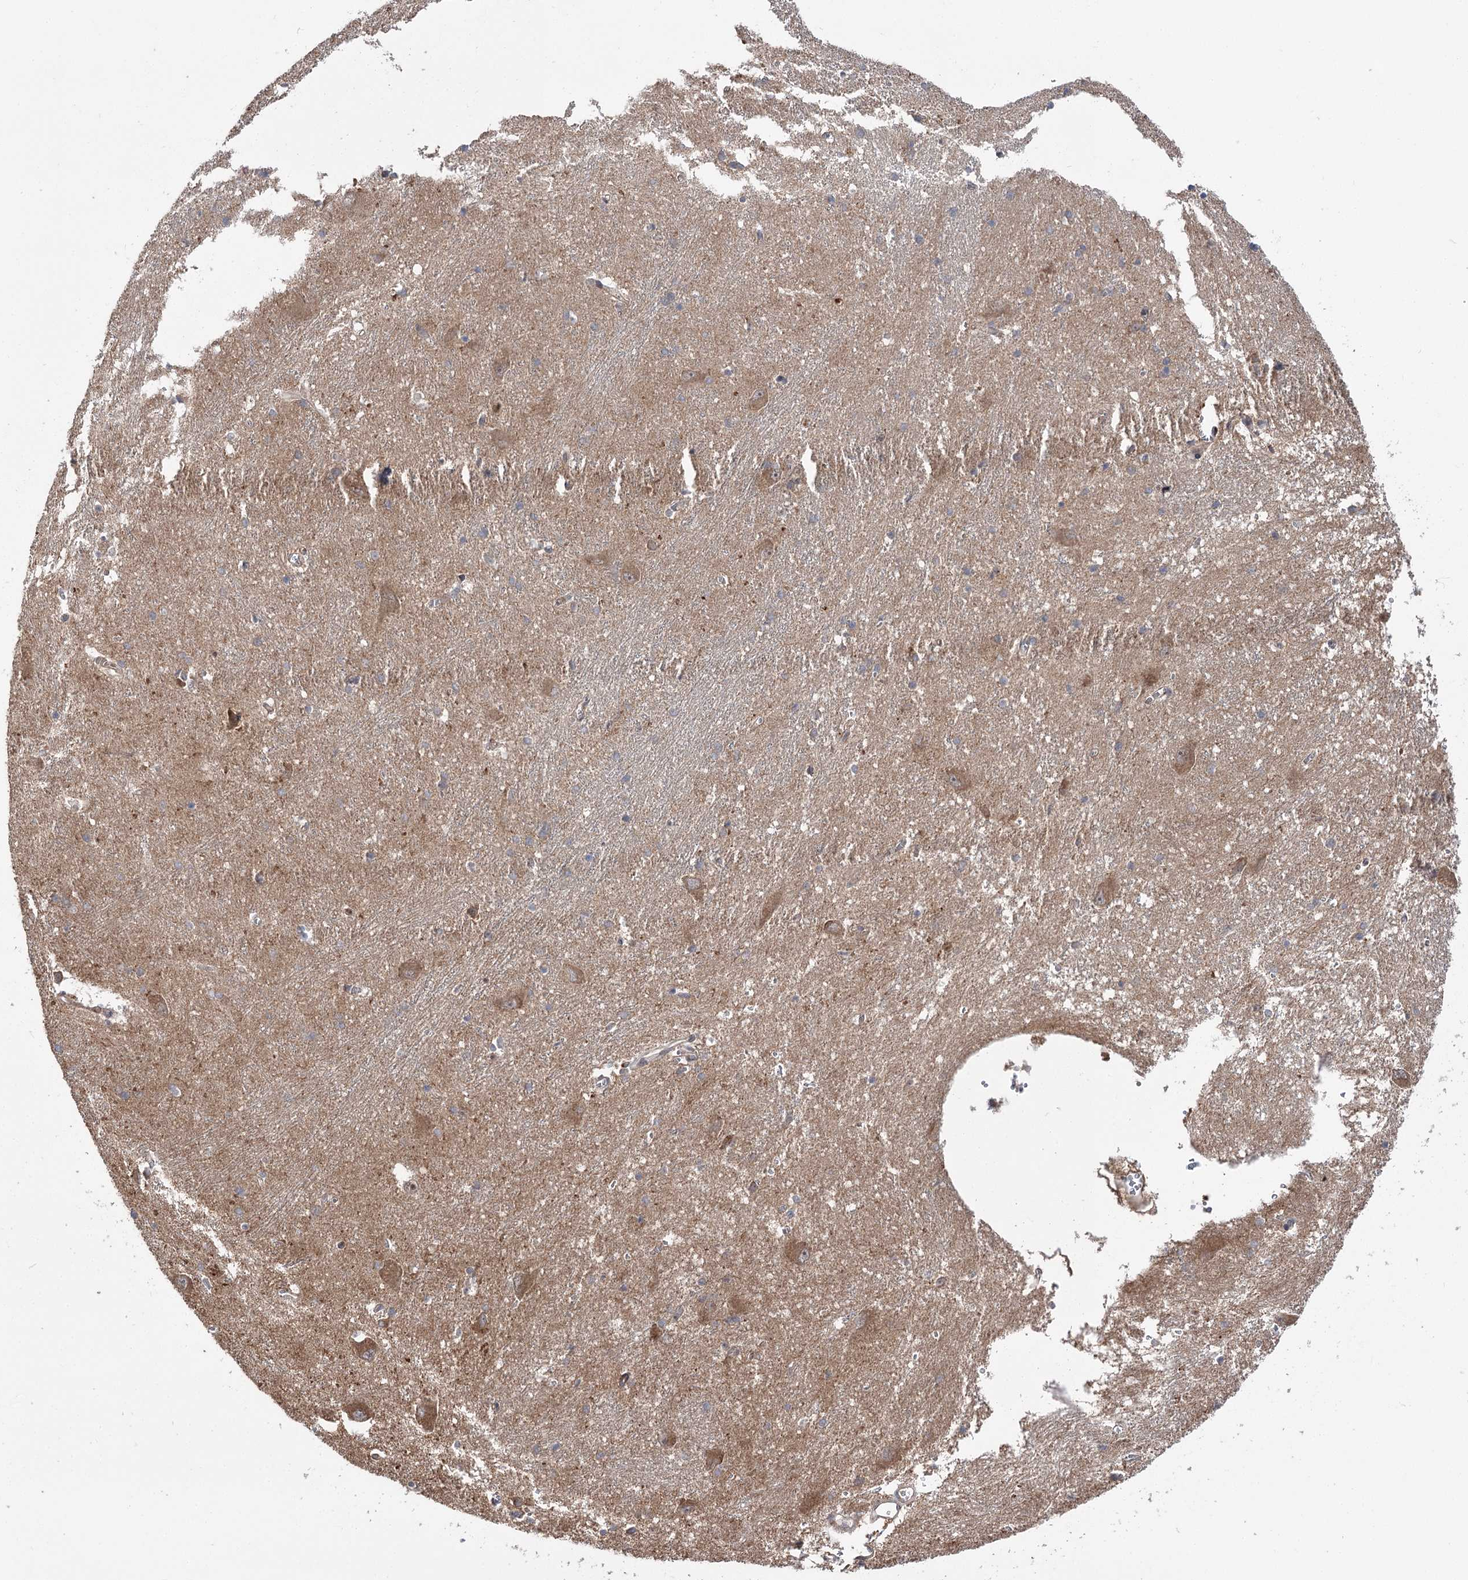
{"staining": {"intensity": "weak", "quantity": "25%-75%", "location": "cytoplasmic/membranous"}, "tissue": "caudate", "cell_type": "Glial cells", "image_type": "normal", "snomed": [{"axis": "morphology", "description": "Normal tissue, NOS"}, {"axis": "topography", "description": "Lateral ventricle wall"}], "caption": "This photomicrograph reveals IHC staining of normal human caudate, with low weak cytoplasmic/membranous staining in approximately 25%-75% of glial cells.", "gene": "VPS37B", "patient": {"sex": "male", "age": 37}}